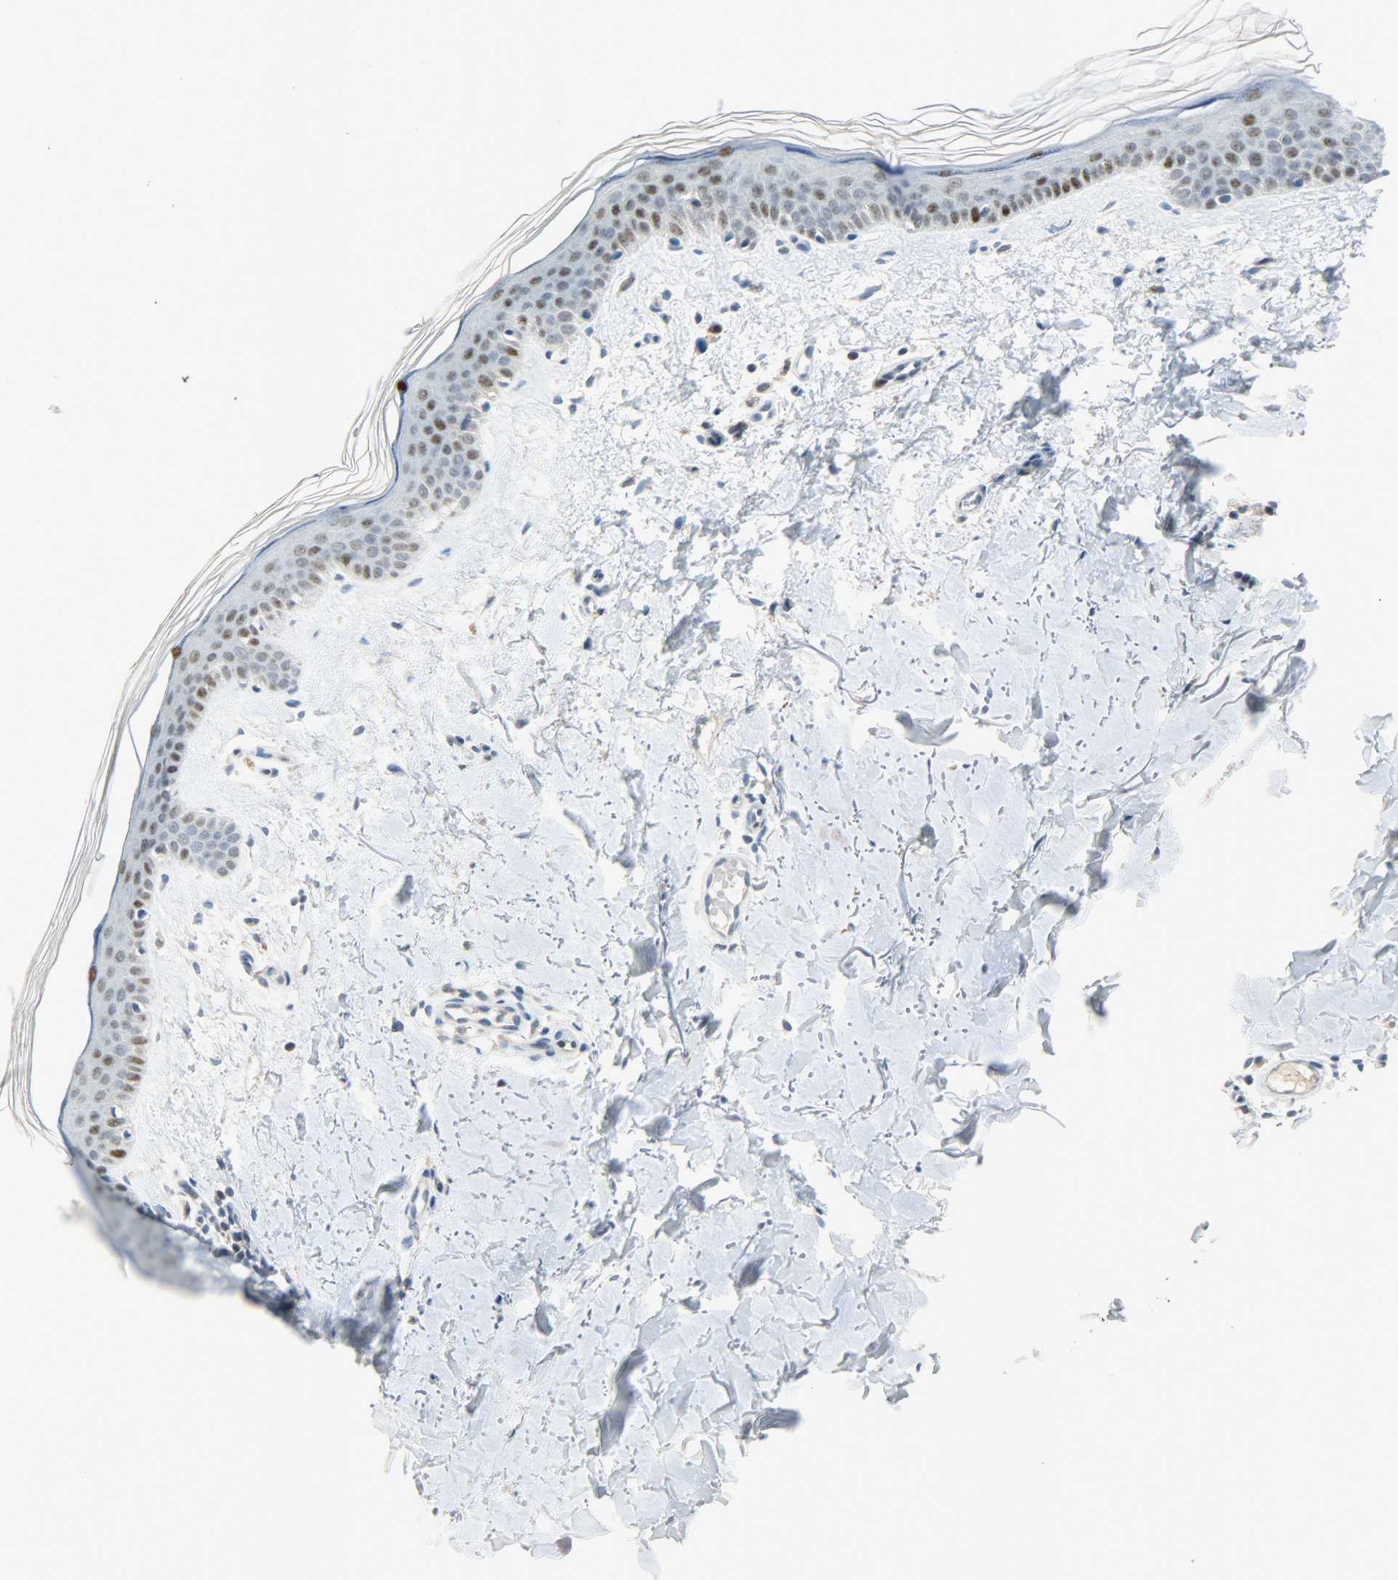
{"staining": {"intensity": "negative", "quantity": "none", "location": "none"}, "tissue": "skin", "cell_type": "Fibroblasts", "image_type": "normal", "snomed": [{"axis": "morphology", "description": "Normal tissue, NOS"}, {"axis": "topography", "description": "Skin"}], "caption": "IHC of unremarkable human skin shows no staining in fibroblasts.", "gene": "JUNB", "patient": {"sex": "female", "age": 56}}